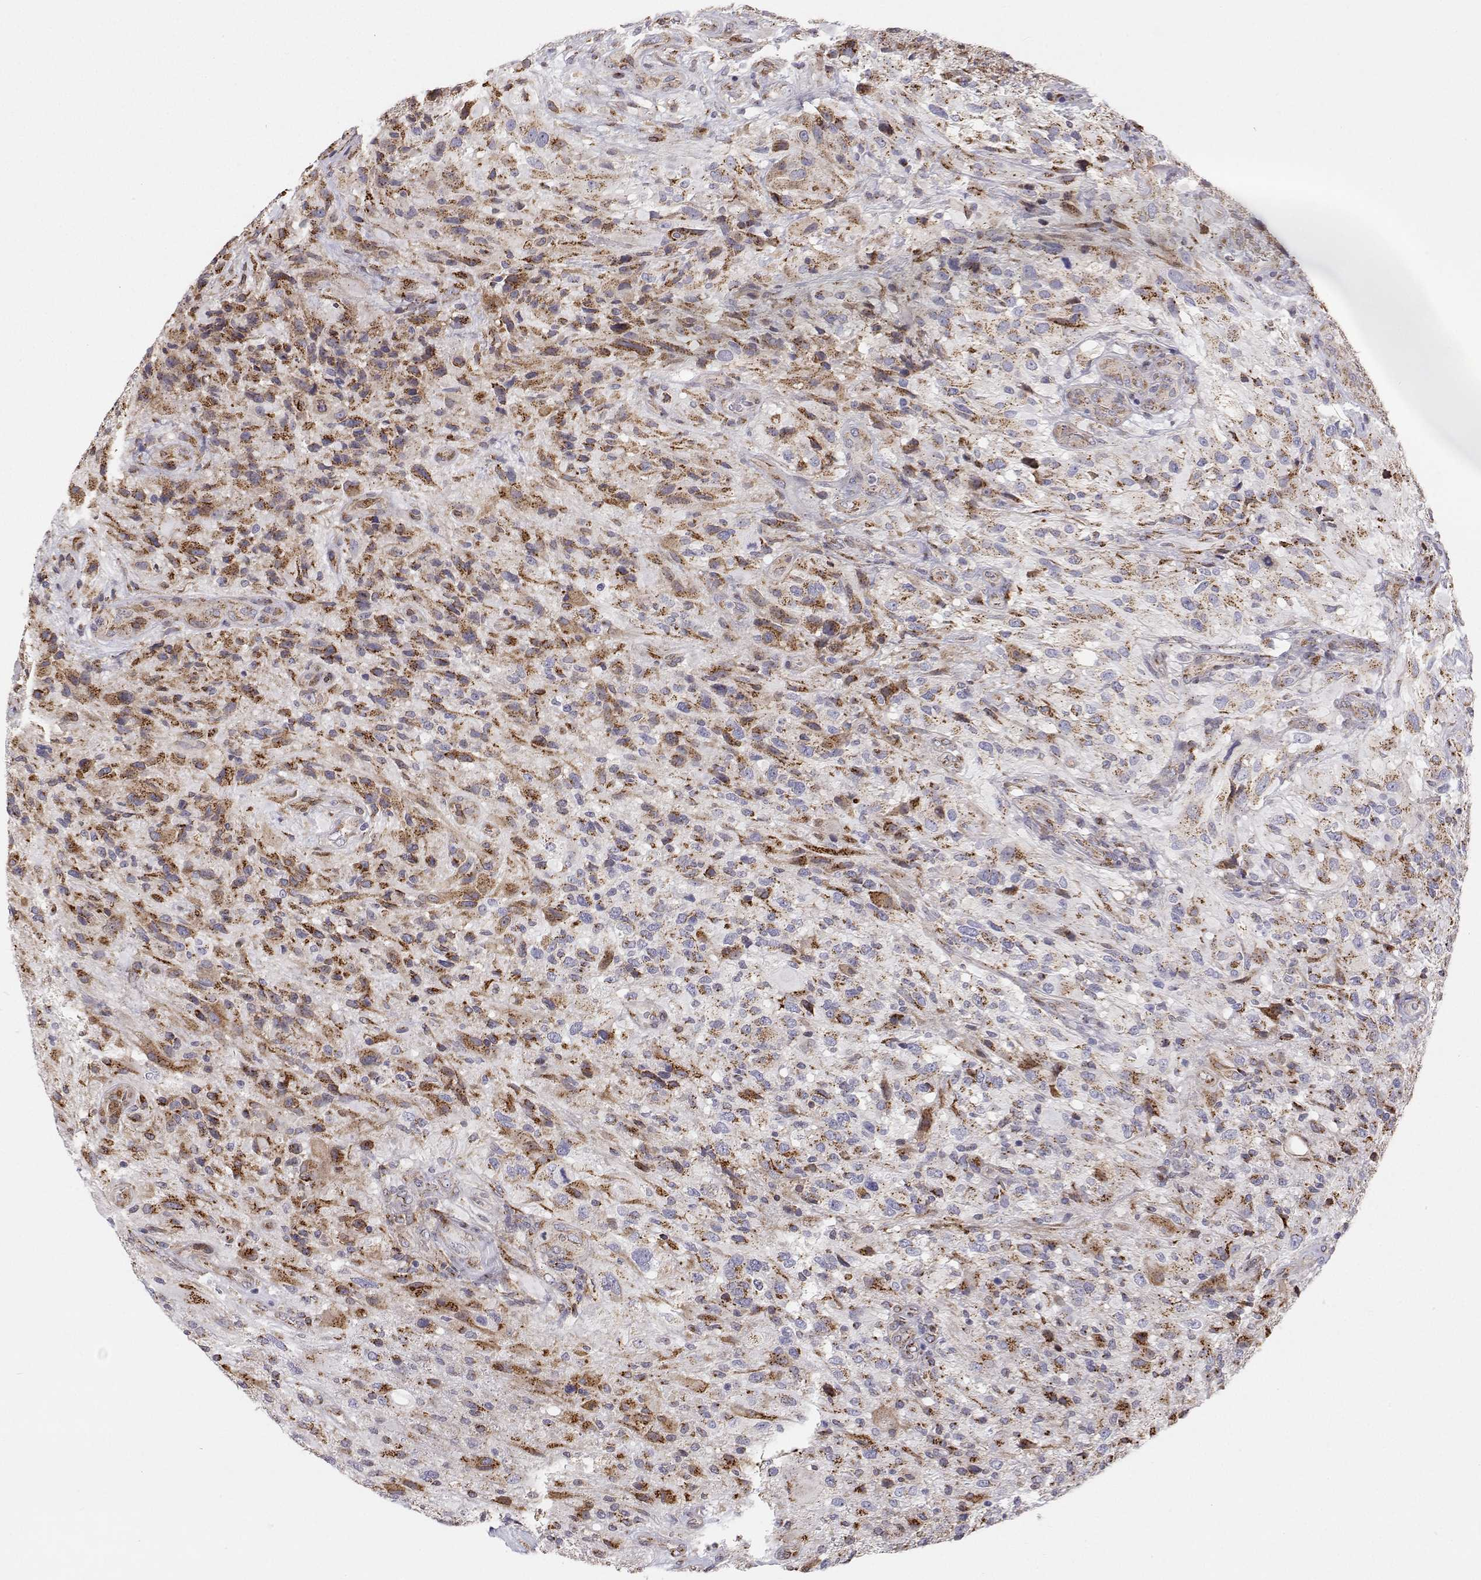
{"staining": {"intensity": "moderate", "quantity": "25%-75%", "location": "cytoplasmic/membranous"}, "tissue": "glioma", "cell_type": "Tumor cells", "image_type": "cancer", "snomed": [{"axis": "morphology", "description": "Glioma, malignant, High grade"}, {"axis": "topography", "description": "Brain"}], "caption": "Protein staining of glioma tissue shows moderate cytoplasmic/membranous expression in about 25%-75% of tumor cells. Using DAB (brown) and hematoxylin (blue) stains, captured at high magnification using brightfield microscopy.", "gene": "STARD13", "patient": {"sex": "male", "age": 53}}